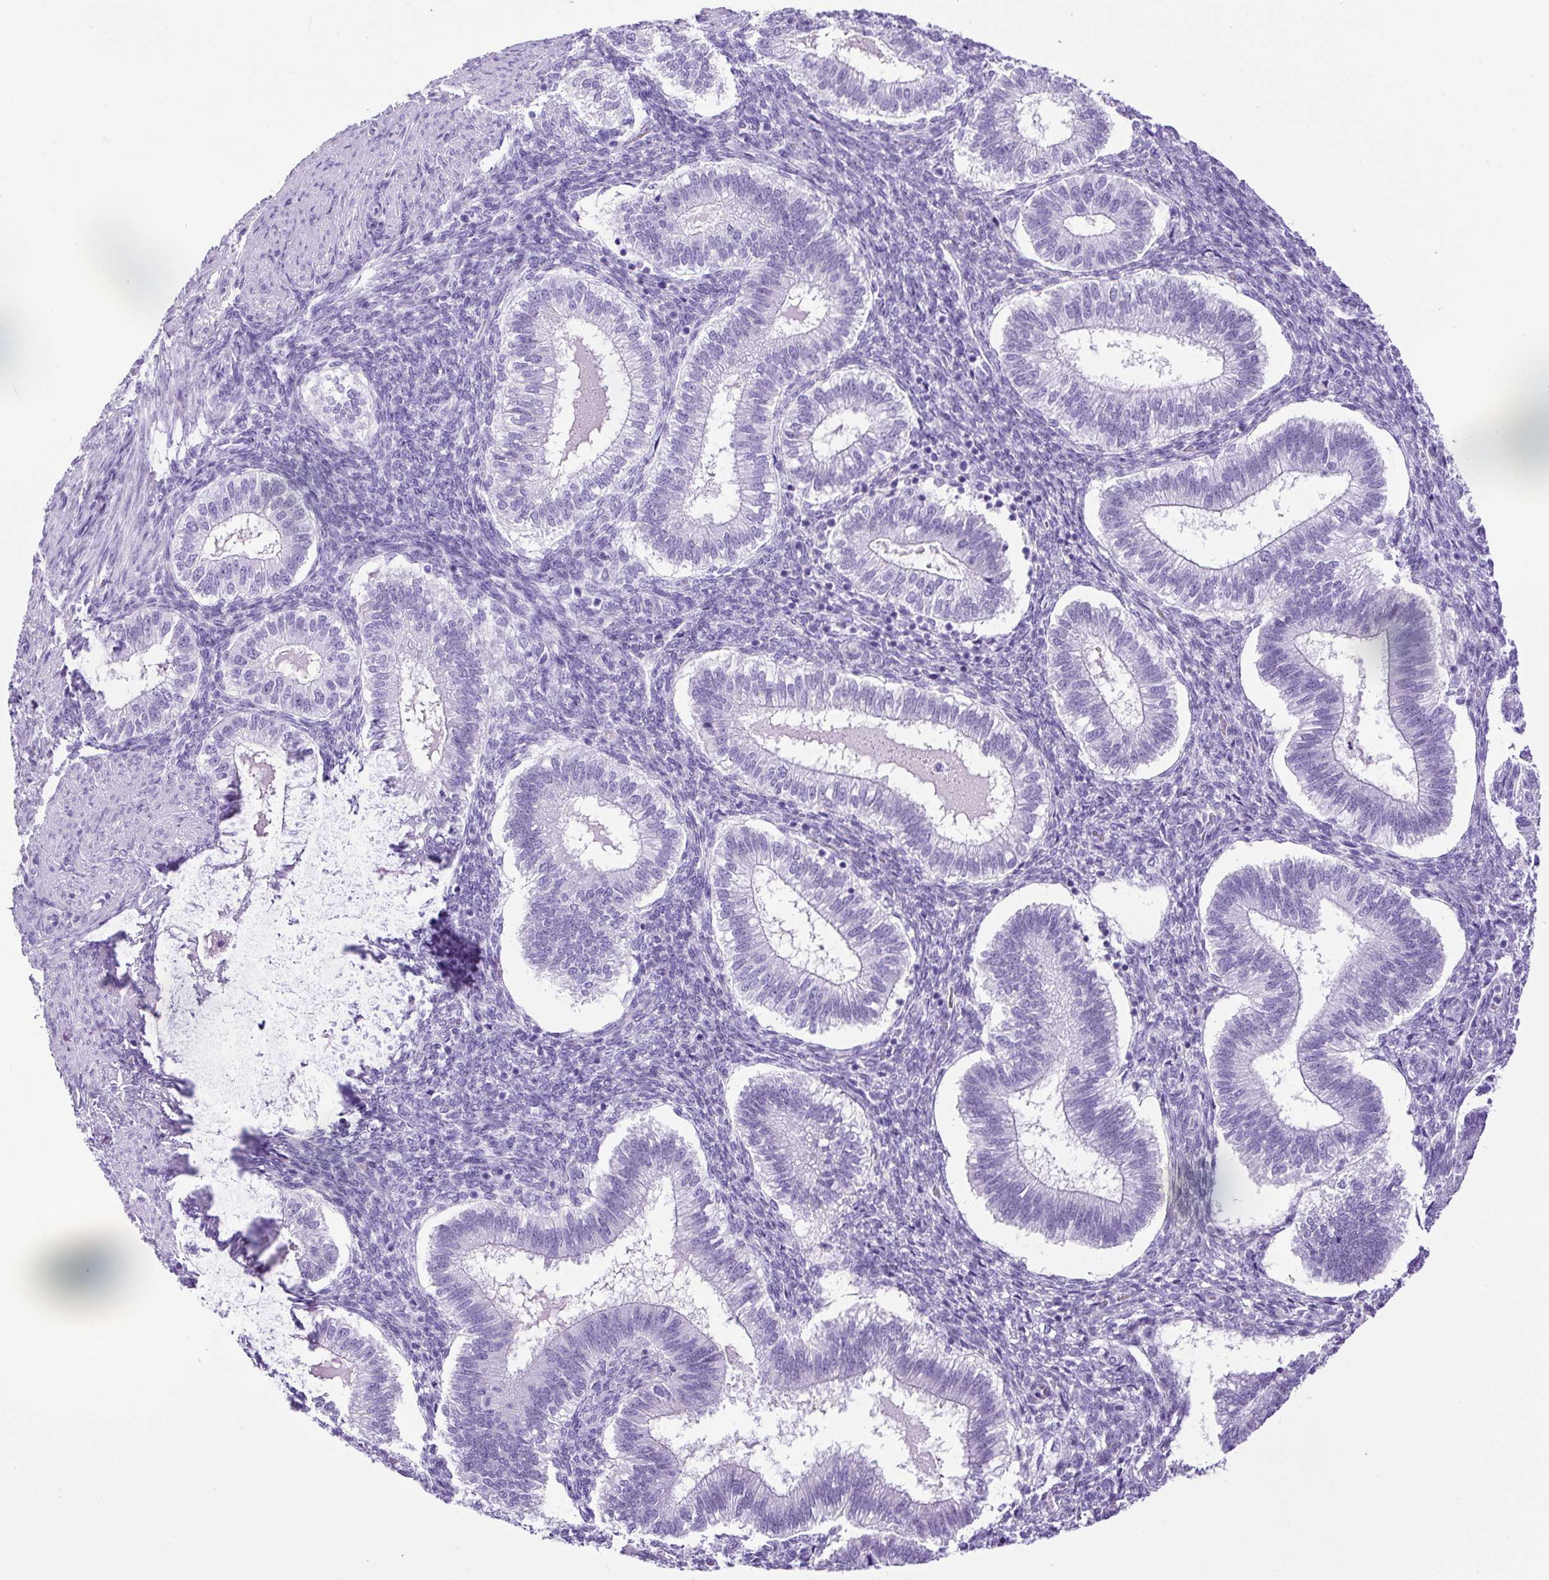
{"staining": {"intensity": "negative", "quantity": "none", "location": "none"}, "tissue": "endometrium", "cell_type": "Cells in endometrial stroma", "image_type": "normal", "snomed": [{"axis": "morphology", "description": "Normal tissue, NOS"}, {"axis": "topography", "description": "Endometrium"}], "caption": "Endometrium stained for a protein using immunohistochemistry (IHC) displays no expression cells in endometrial stroma.", "gene": "CEL", "patient": {"sex": "female", "age": 25}}